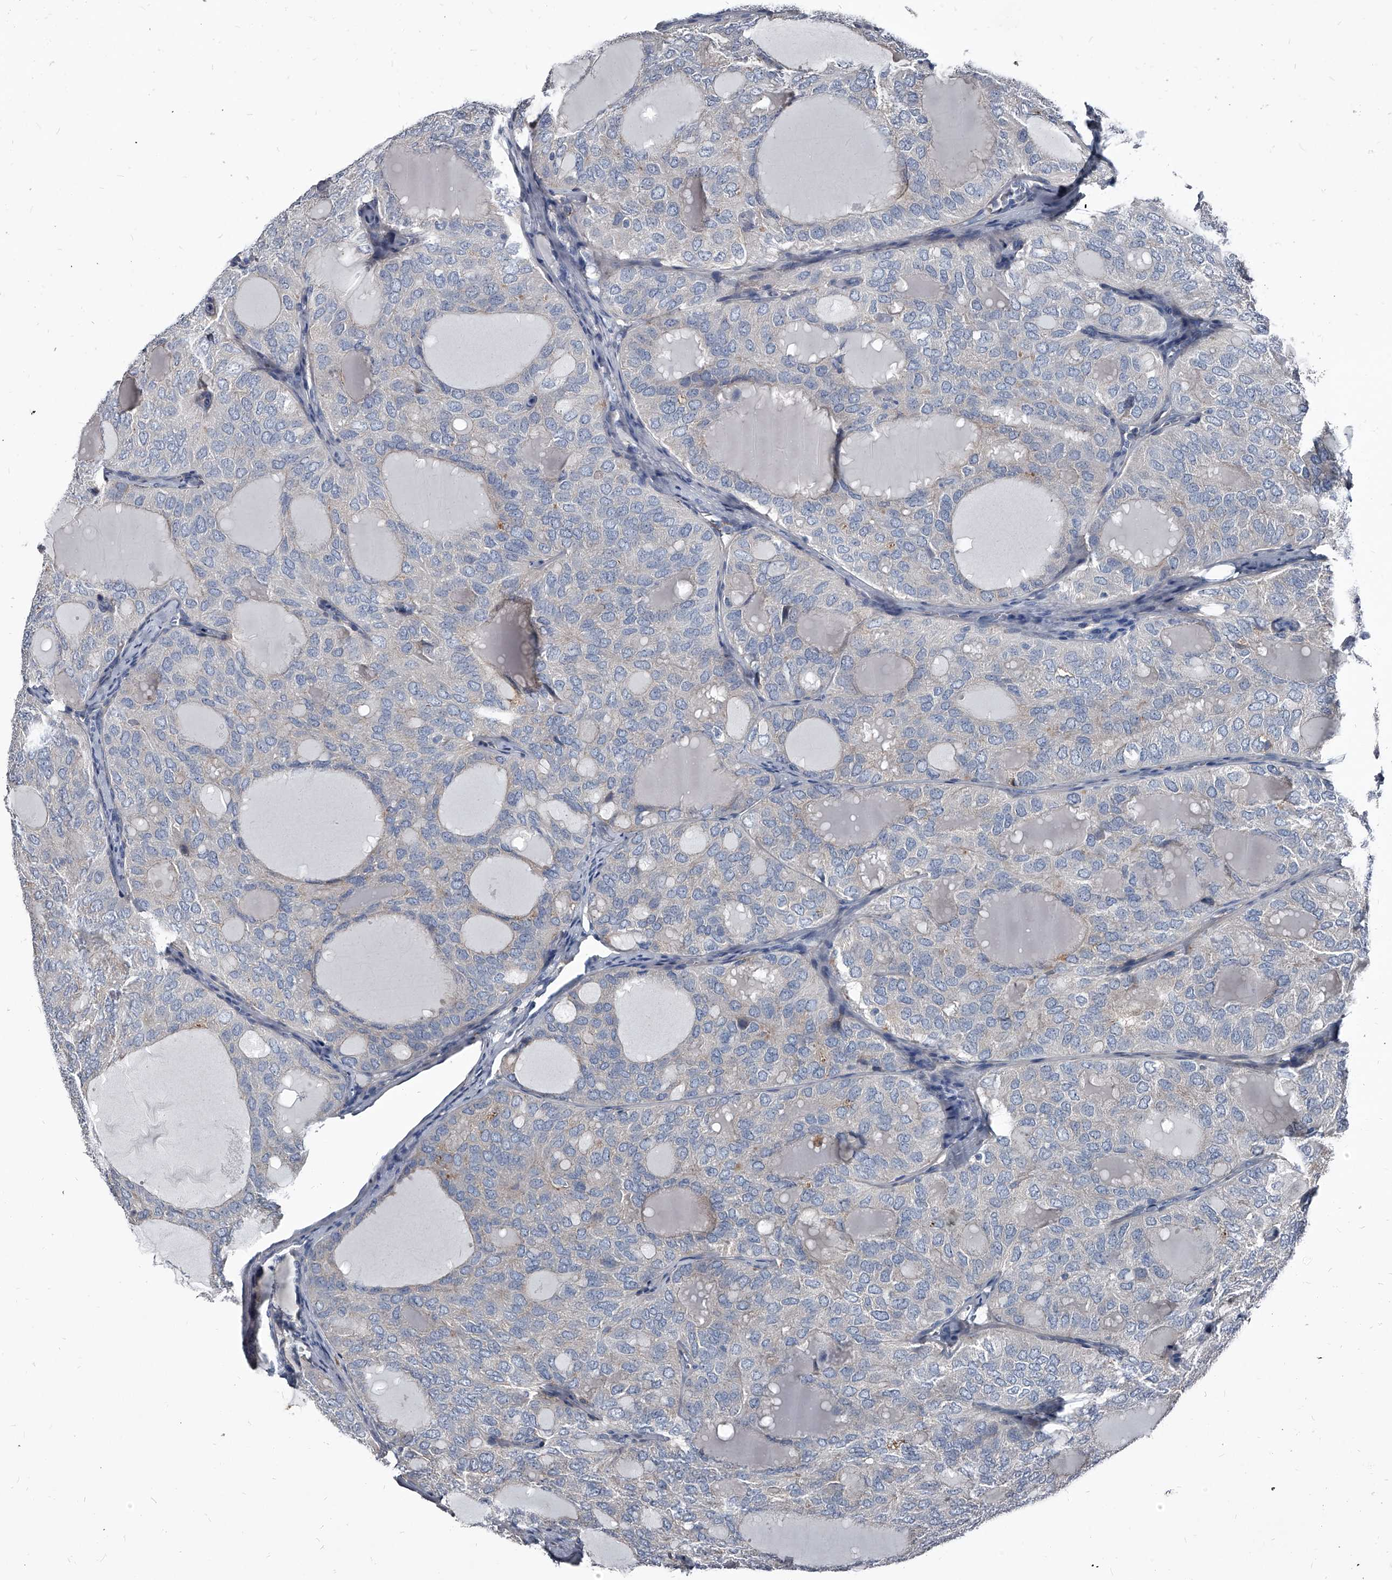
{"staining": {"intensity": "negative", "quantity": "none", "location": "none"}, "tissue": "thyroid cancer", "cell_type": "Tumor cells", "image_type": "cancer", "snomed": [{"axis": "morphology", "description": "Follicular adenoma carcinoma, NOS"}, {"axis": "topography", "description": "Thyroid gland"}], "caption": "This is a histopathology image of immunohistochemistry staining of thyroid cancer (follicular adenoma carcinoma), which shows no expression in tumor cells.", "gene": "PGLYRP3", "patient": {"sex": "male", "age": 75}}